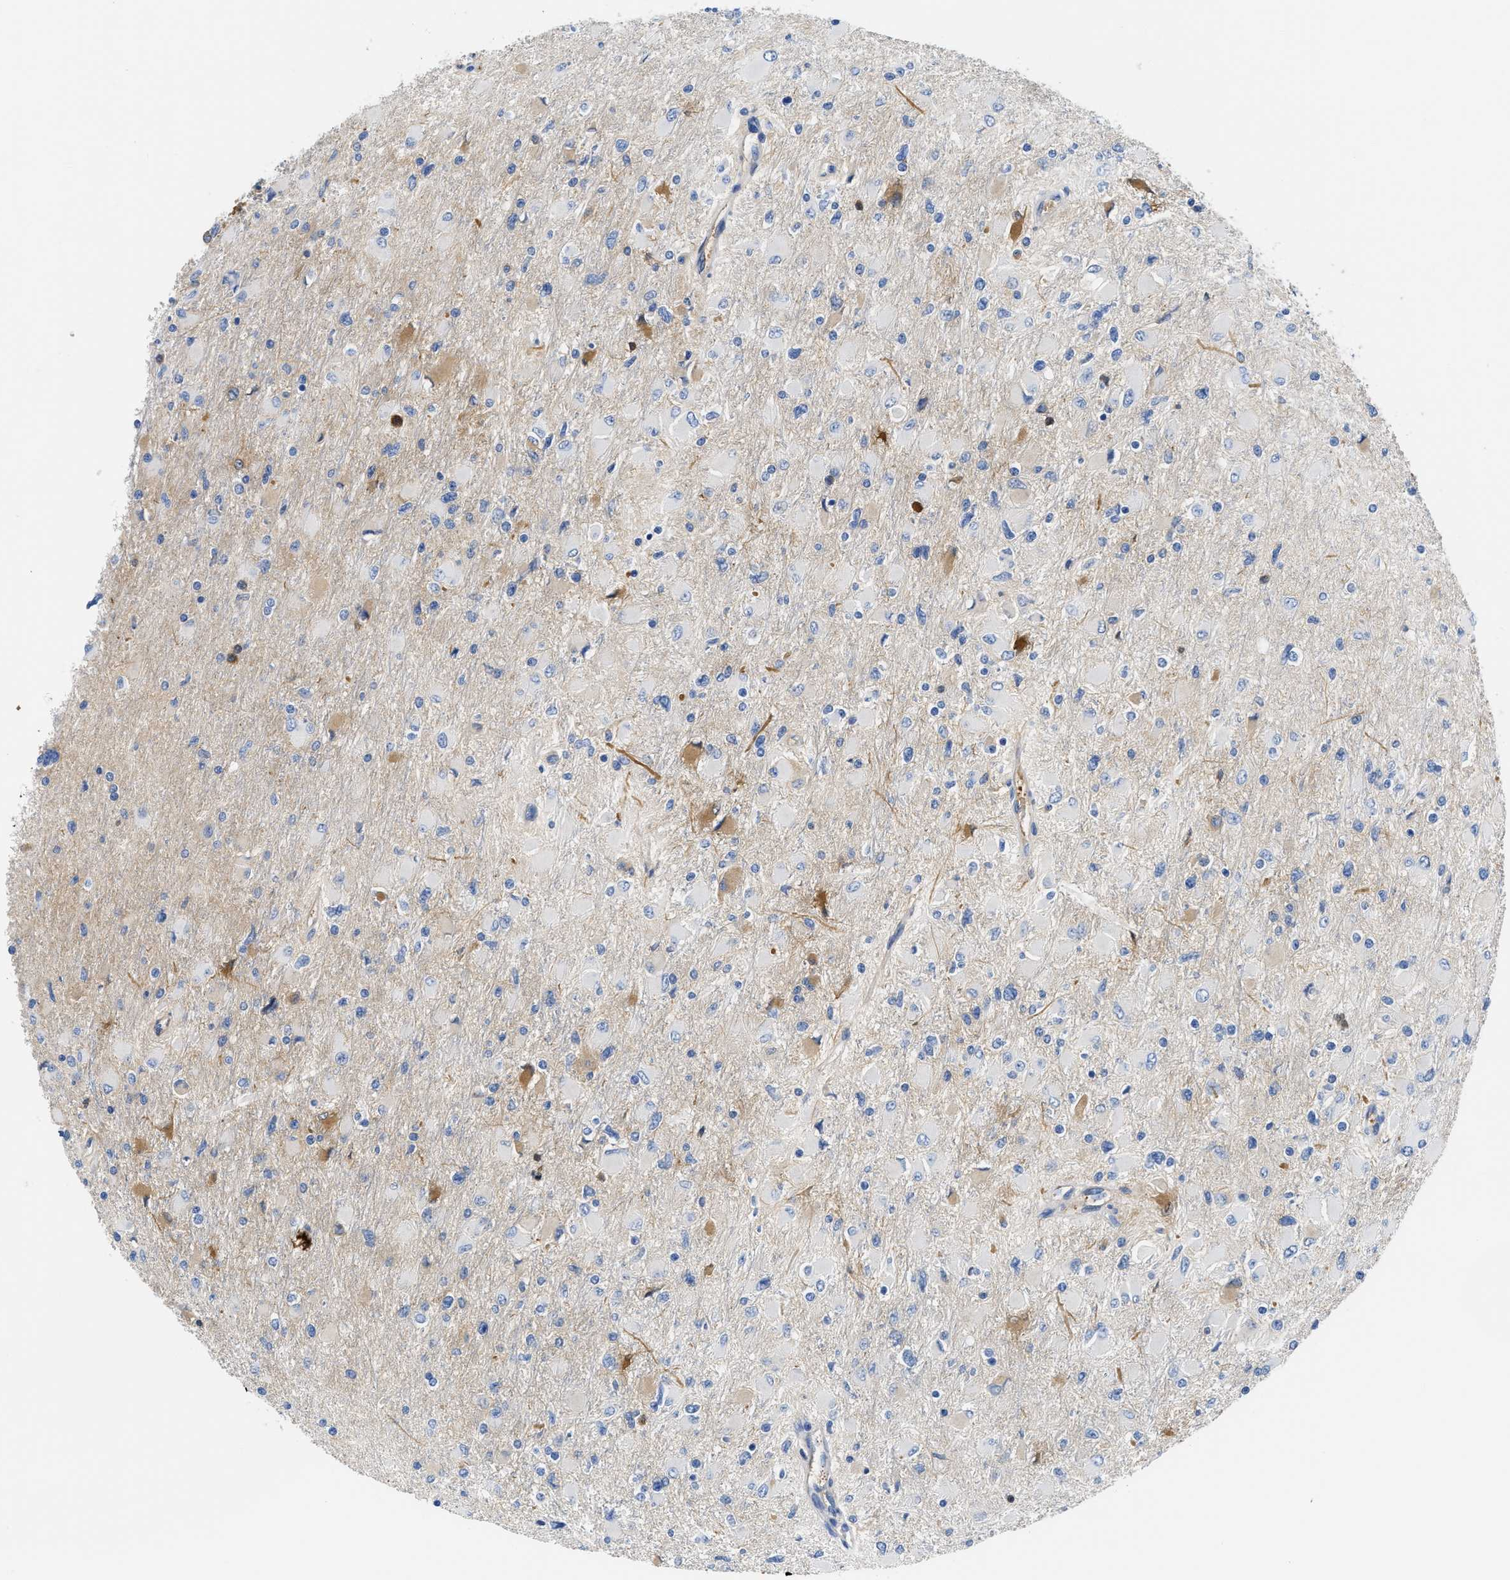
{"staining": {"intensity": "moderate", "quantity": "<25%", "location": "cytoplasmic/membranous"}, "tissue": "glioma", "cell_type": "Tumor cells", "image_type": "cancer", "snomed": [{"axis": "morphology", "description": "Glioma, malignant, High grade"}, {"axis": "topography", "description": "Cerebral cortex"}], "caption": "DAB (3,3'-diaminobenzidine) immunohistochemical staining of glioma reveals moderate cytoplasmic/membranous protein positivity in approximately <25% of tumor cells.", "gene": "GC", "patient": {"sex": "female", "age": 36}}